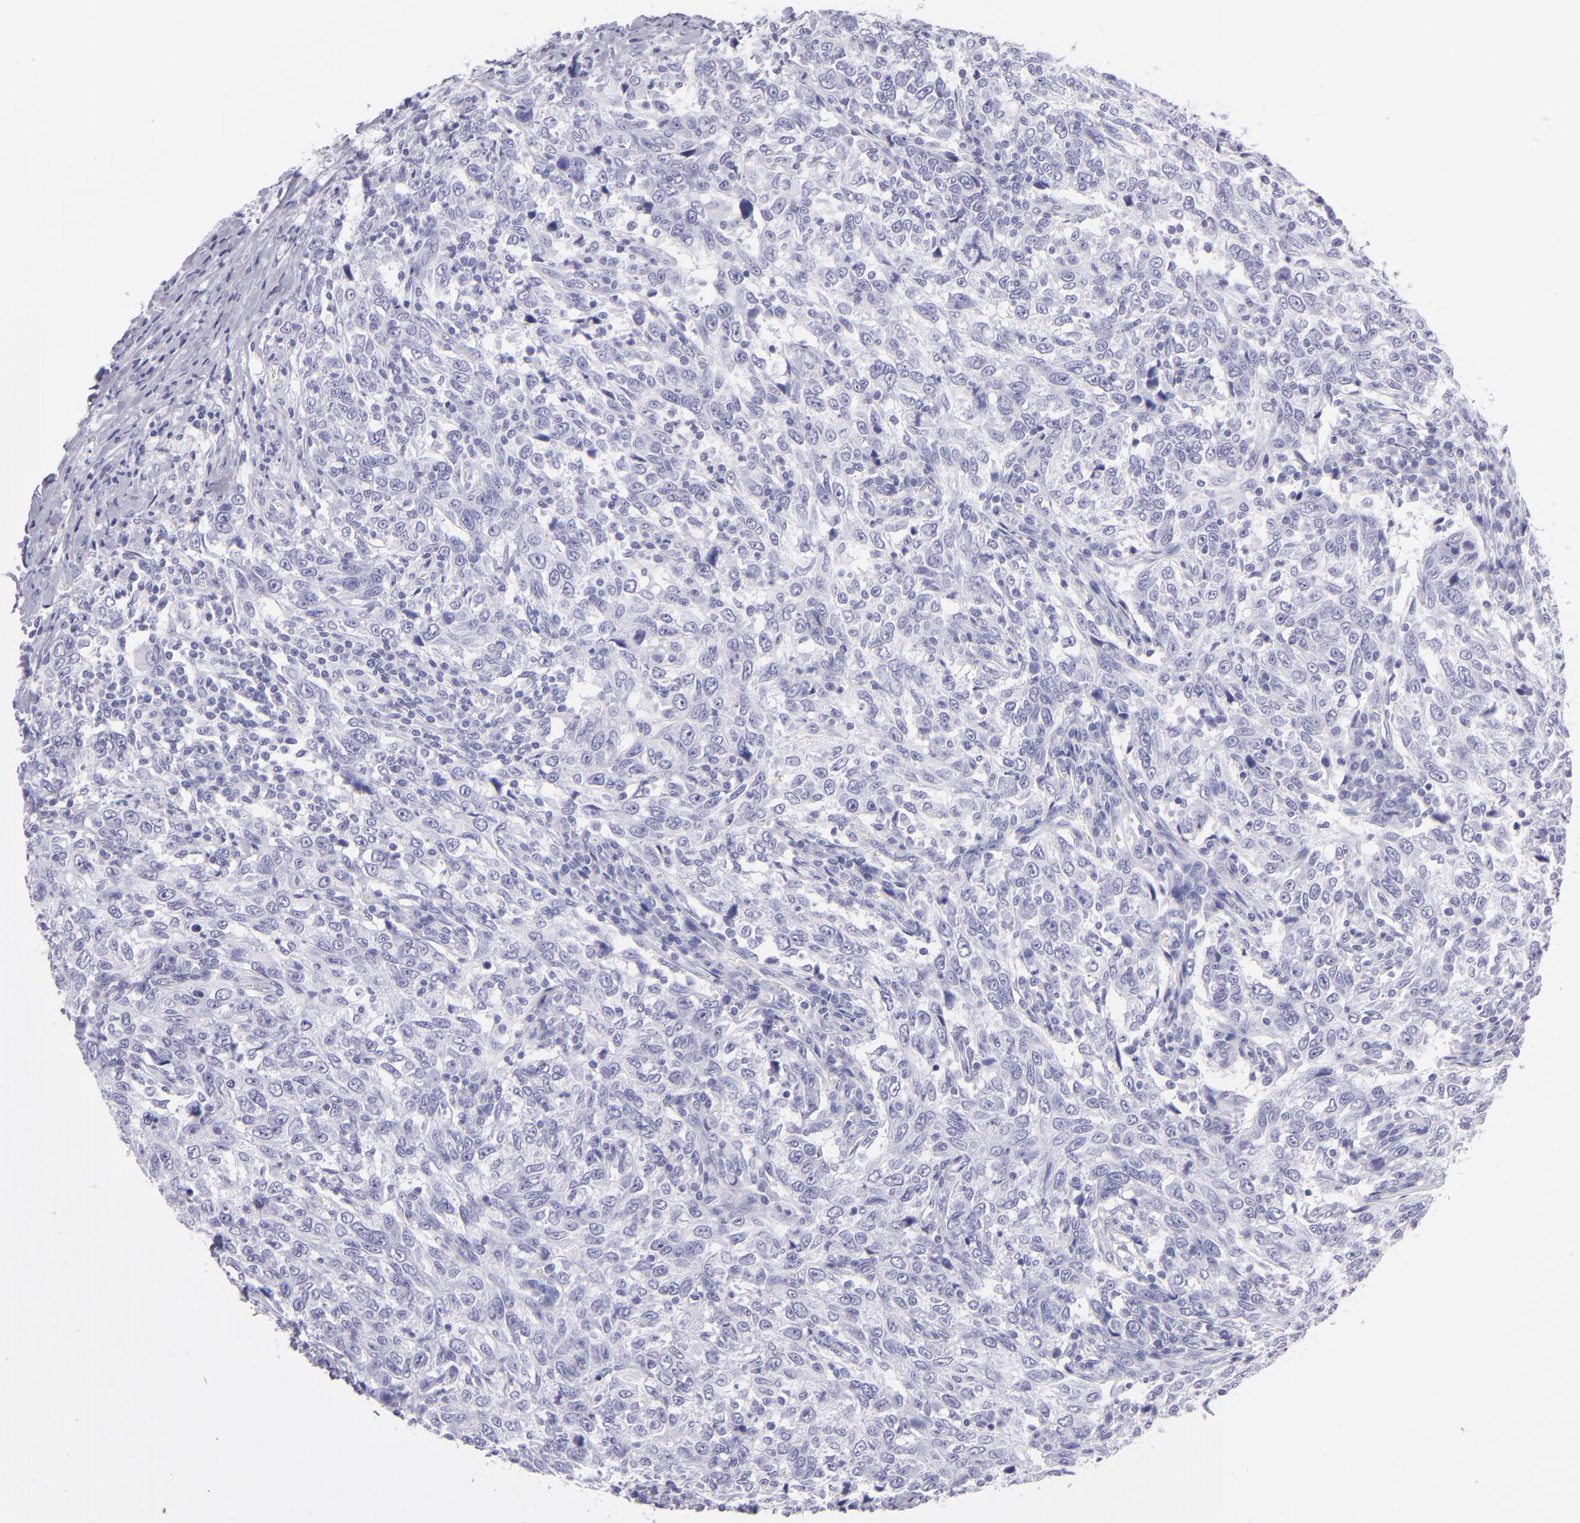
{"staining": {"intensity": "negative", "quantity": "none", "location": "none"}, "tissue": "breast cancer", "cell_type": "Tumor cells", "image_type": "cancer", "snomed": [{"axis": "morphology", "description": "Duct carcinoma"}, {"axis": "topography", "description": "Breast"}], "caption": "Tumor cells are negative for protein expression in human intraductal carcinoma (breast). The staining was performed using DAB to visualize the protein expression in brown, while the nuclei were stained in blue with hematoxylin (Magnification: 20x).", "gene": "PVALB", "patient": {"sex": "female", "age": 50}}